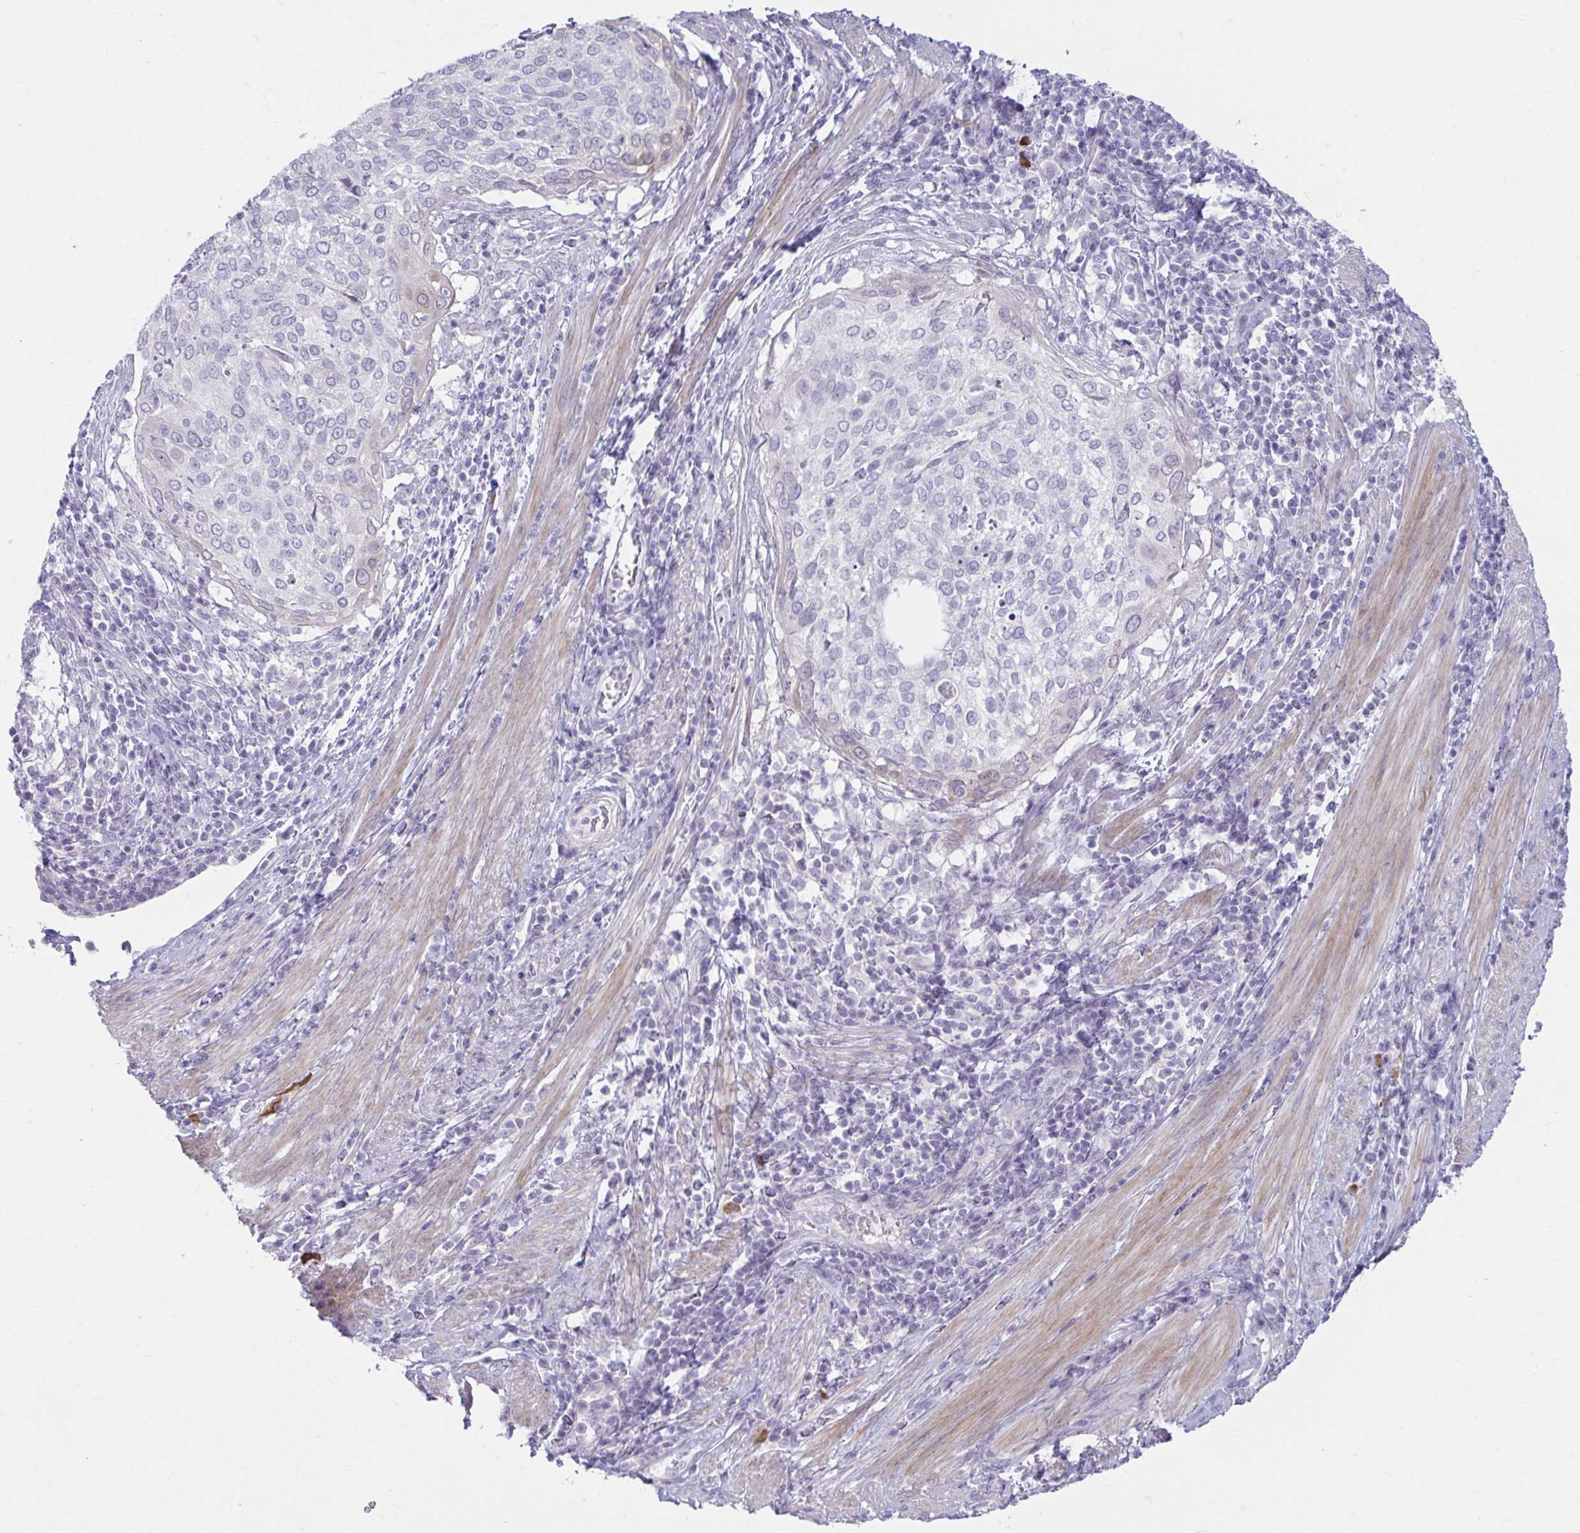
{"staining": {"intensity": "negative", "quantity": "none", "location": "none"}, "tissue": "cervical cancer", "cell_type": "Tumor cells", "image_type": "cancer", "snomed": [{"axis": "morphology", "description": "Squamous cell carcinoma, NOS"}, {"axis": "topography", "description": "Cervix"}], "caption": "Histopathology image shows no protein positivity in tumor cells of cervical cancer (squamous cell carcinoma) tissue.", "gene": "MSMO1", "patient": {"sex": "female", "age": 38}}